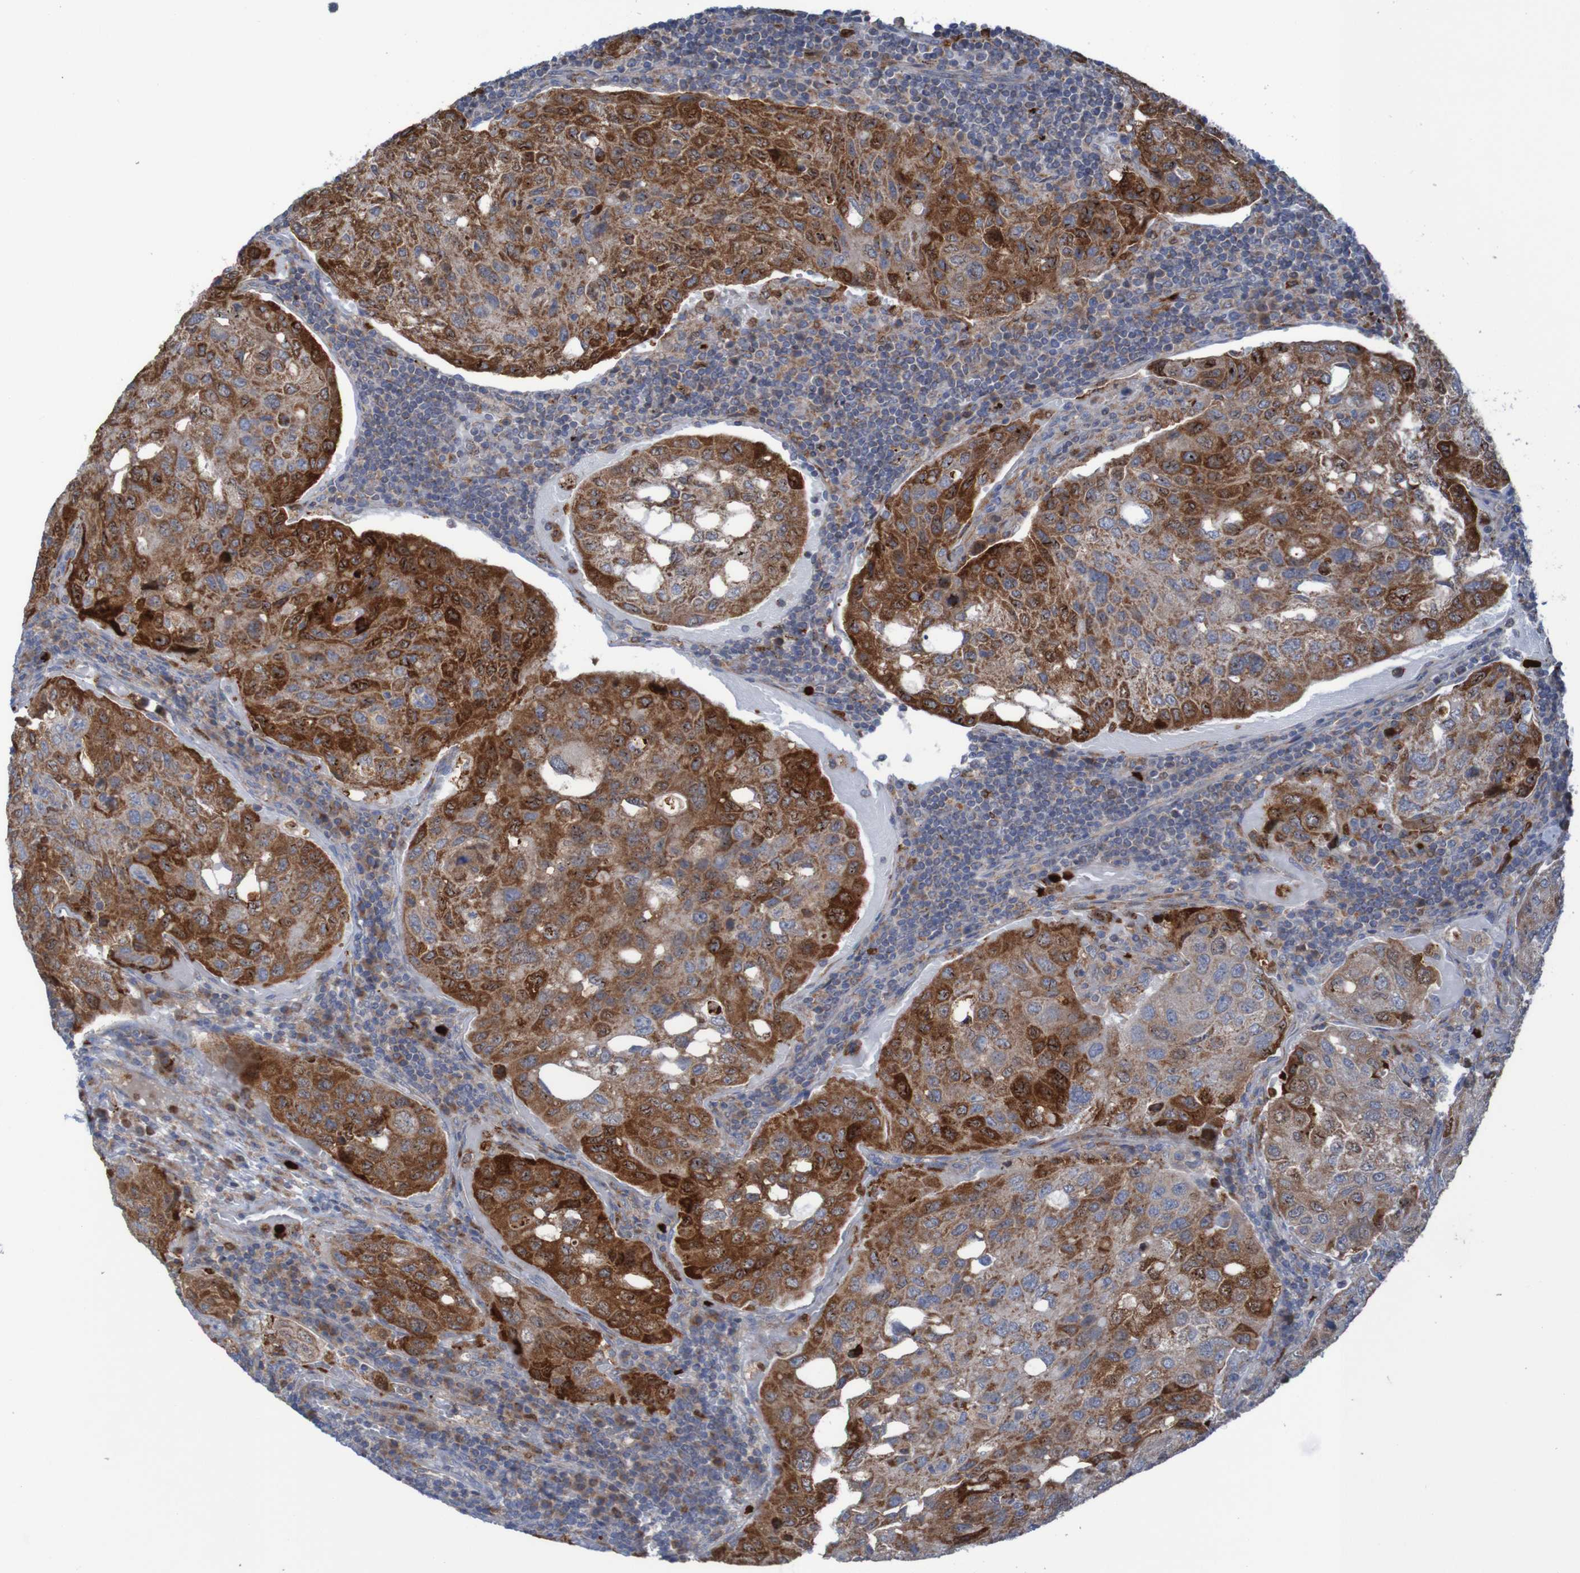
{"staining": {"intensity": "strong", "quantity": ">75%", "location": "cytoplasmic/membranous,nuclear"}, "tissue": "urothelial cancer", "cell_type": "Tumor cells", "image_type": "cancer", "snomed": [{"axis": "morphology", "description": "Urothelial carcinoma, High grade"}, {"axis": "topography", "description": "Lymph node"}, {"axis": "topography", "description": "Urinary bladder"}], "caption": "The histopathology image demonstrates a brown stain indicating the presence of a protein in the cytoplasmic/membranous and nuclear of tumor cells in urothelial cancer.", "gene": "PARP4", "patient": {"sex": "male", "age": 51}}